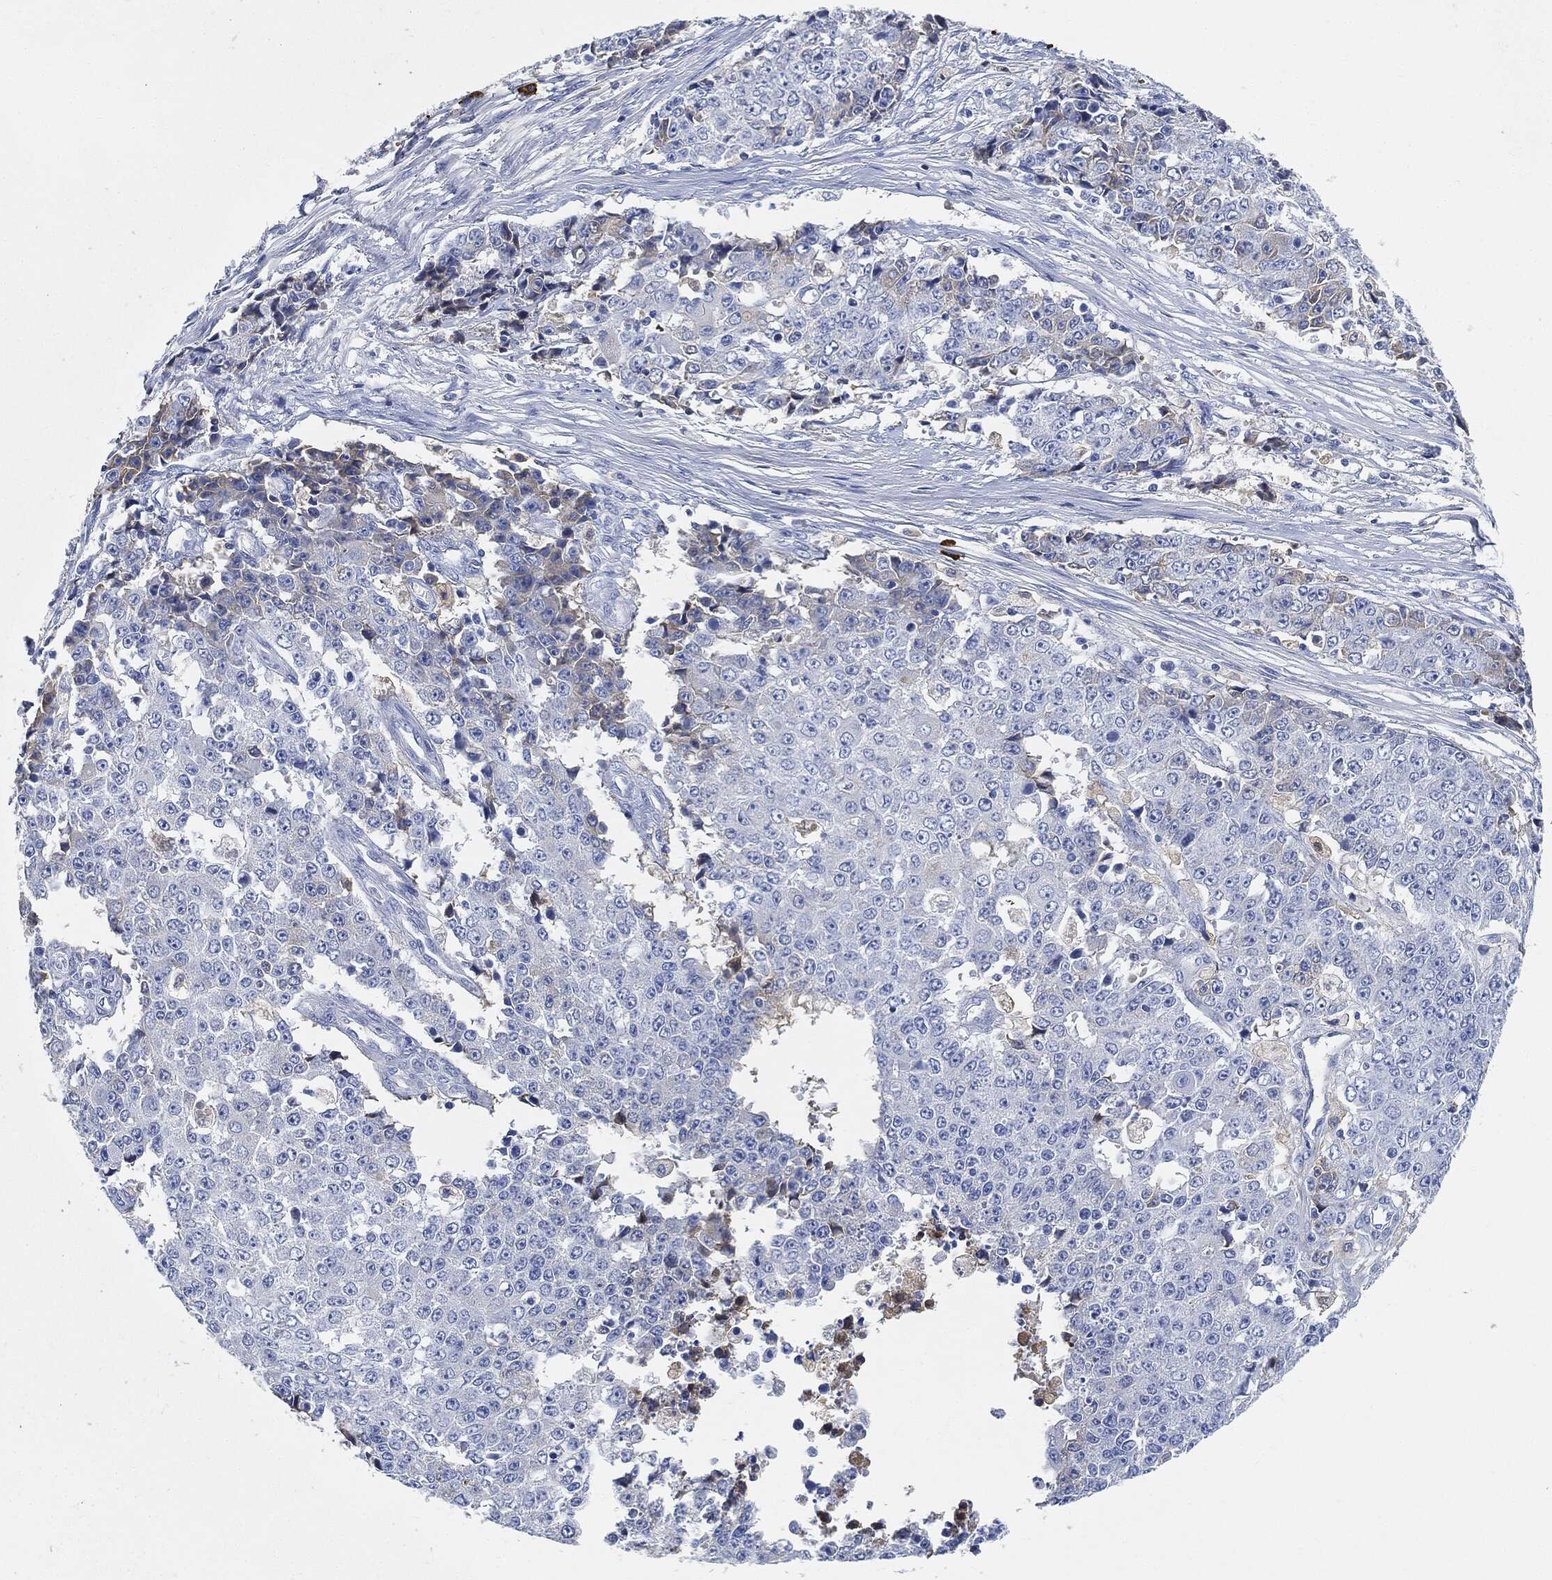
{"staining": {"intensity": "negative", "quantity": "none", "location": "none"}, "tissue": "ovarian cancer", "cell_type": "Tumor cells", "image_type": "cancer", "snomed": [{"axis": "morphology", "description": "Carcinoma, endometroid"}, {"axis": "topography", "description": "Ovary"}], "caption": "High magnification brightfield microscopy of endometroid carcinoma (ovarian) stained with DAB (3,3'-diaminobenzidine) (brown) and counterstained with hematoxylin (blue): tumor cells show no significant expression. (DAB immunohistochemistry (IHC) visualized using brightfield microscopy, high magnification).", "gene": "IGLV6-57", "patient": {"sex": "female", "age": 42}}